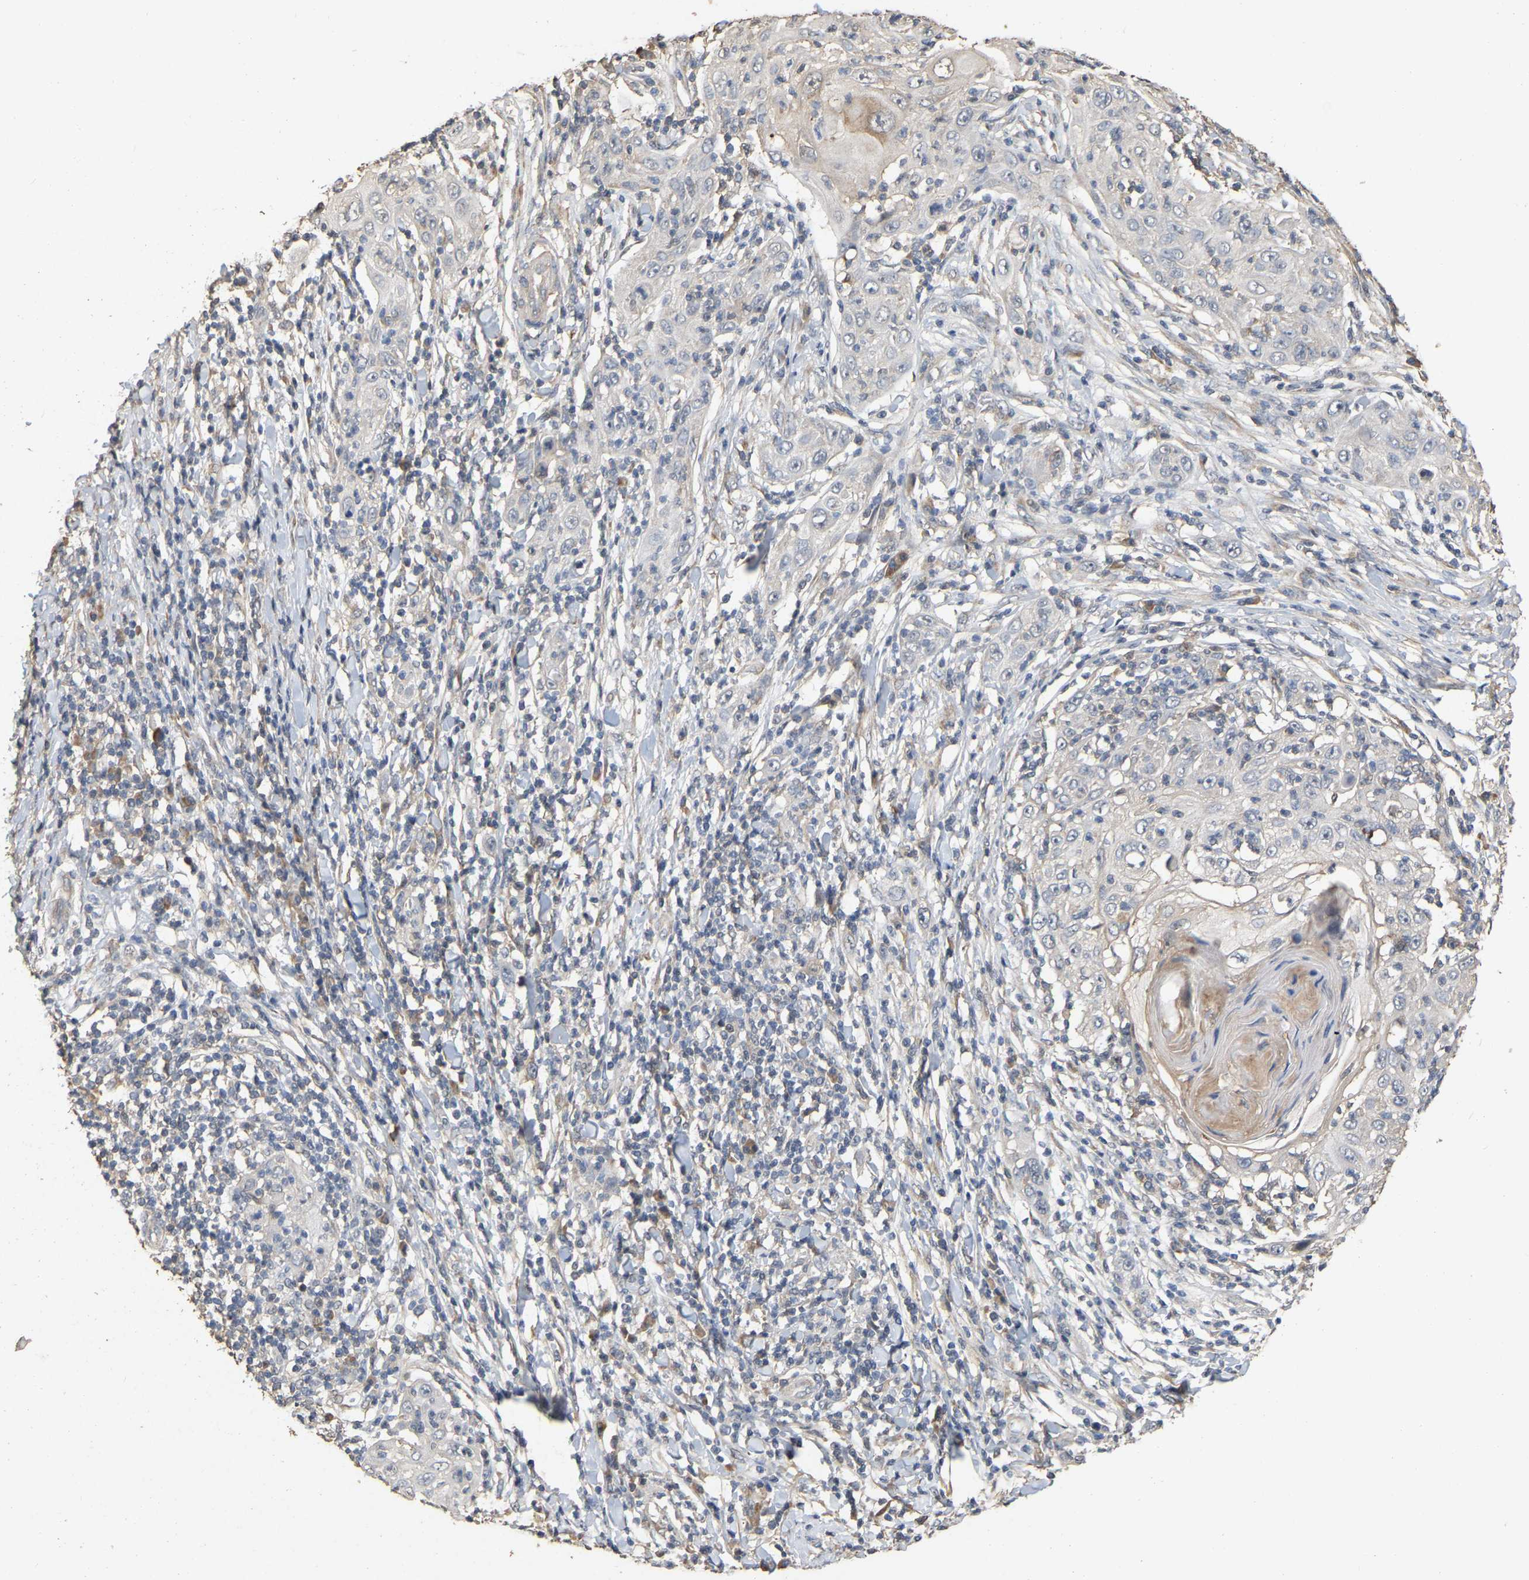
{"staining": {"intensity": "negative", "quantity": "none", "location": "none"}, "tissue": "skin cancer", "cell_type": "Tumor cells", "image_type": "cancer", "snomed": [{"axis": "morphology", "description": "Squamous cell carcinoma, NOS"}, {"axis": "topography", "description": "Skin"}], "caption": "Immunohistochemistry image of neoplastic tissue: skin cancer (squamous cell carcinoma) stained with DAB displays no significant protein expression in tumor cells.", "gene": "NCS1", "patient": {"sex": "female", "age": 88}}